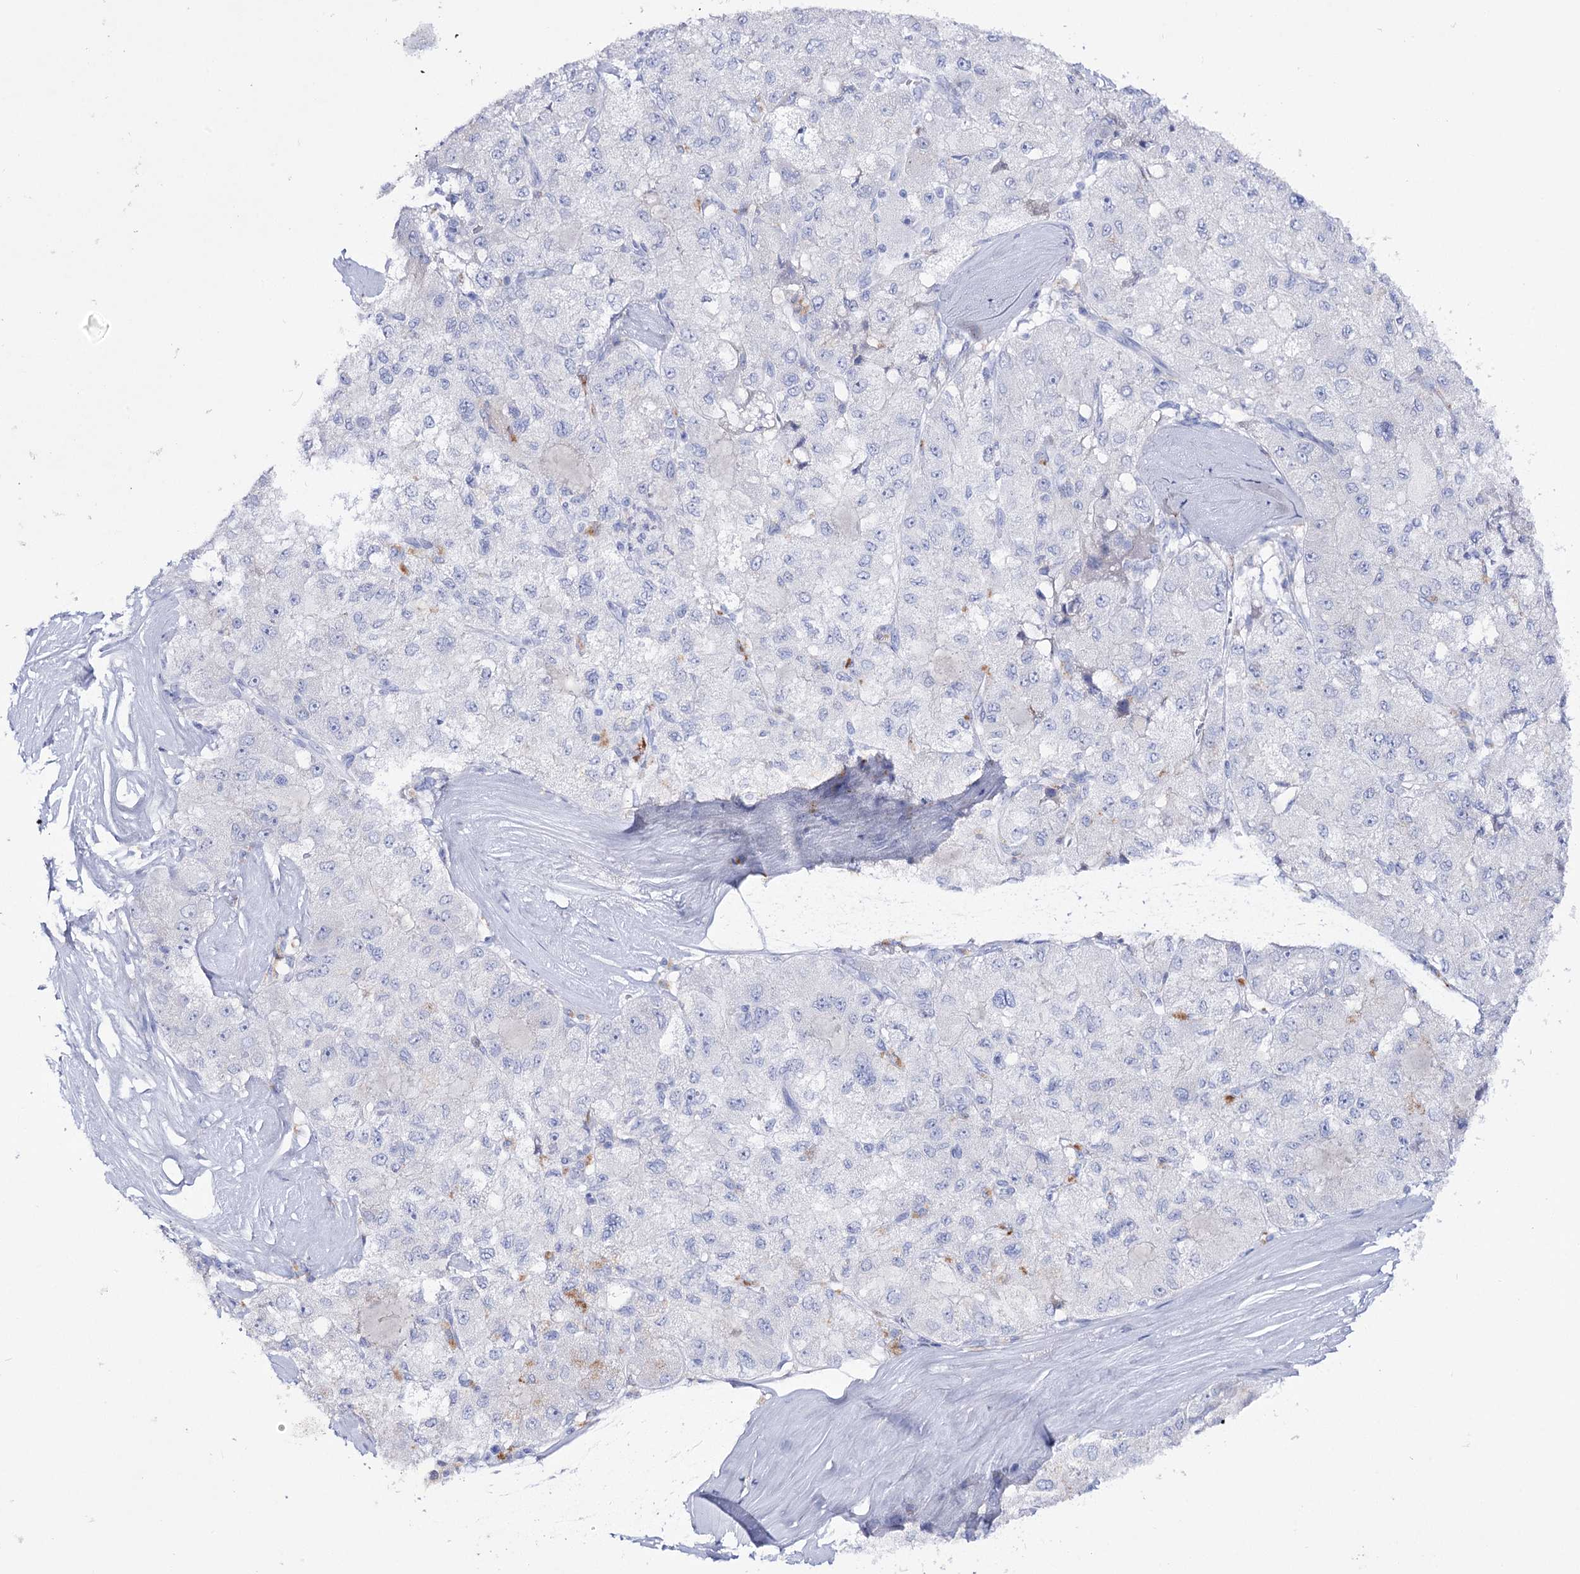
{"staining": {"intensity": "negative", "quantity": "none", "location": "none"}, "tissue": "liver cancer", "cell_type": "Tumor cells", "image_type": "cancer", "snomed": [{"axis": "morphology", "description": "Carcinoma, Hepatocellular, NOS"}, {"axis": "topography", "description": "Liver"}], "caption": "Immunohistochemical staining of liver cancer (hepatocellular carcinoma) exhibits no significant staining in tumor cells.", "gene": "NAGLU", "patient": {"sex": "male", "age": 80}}